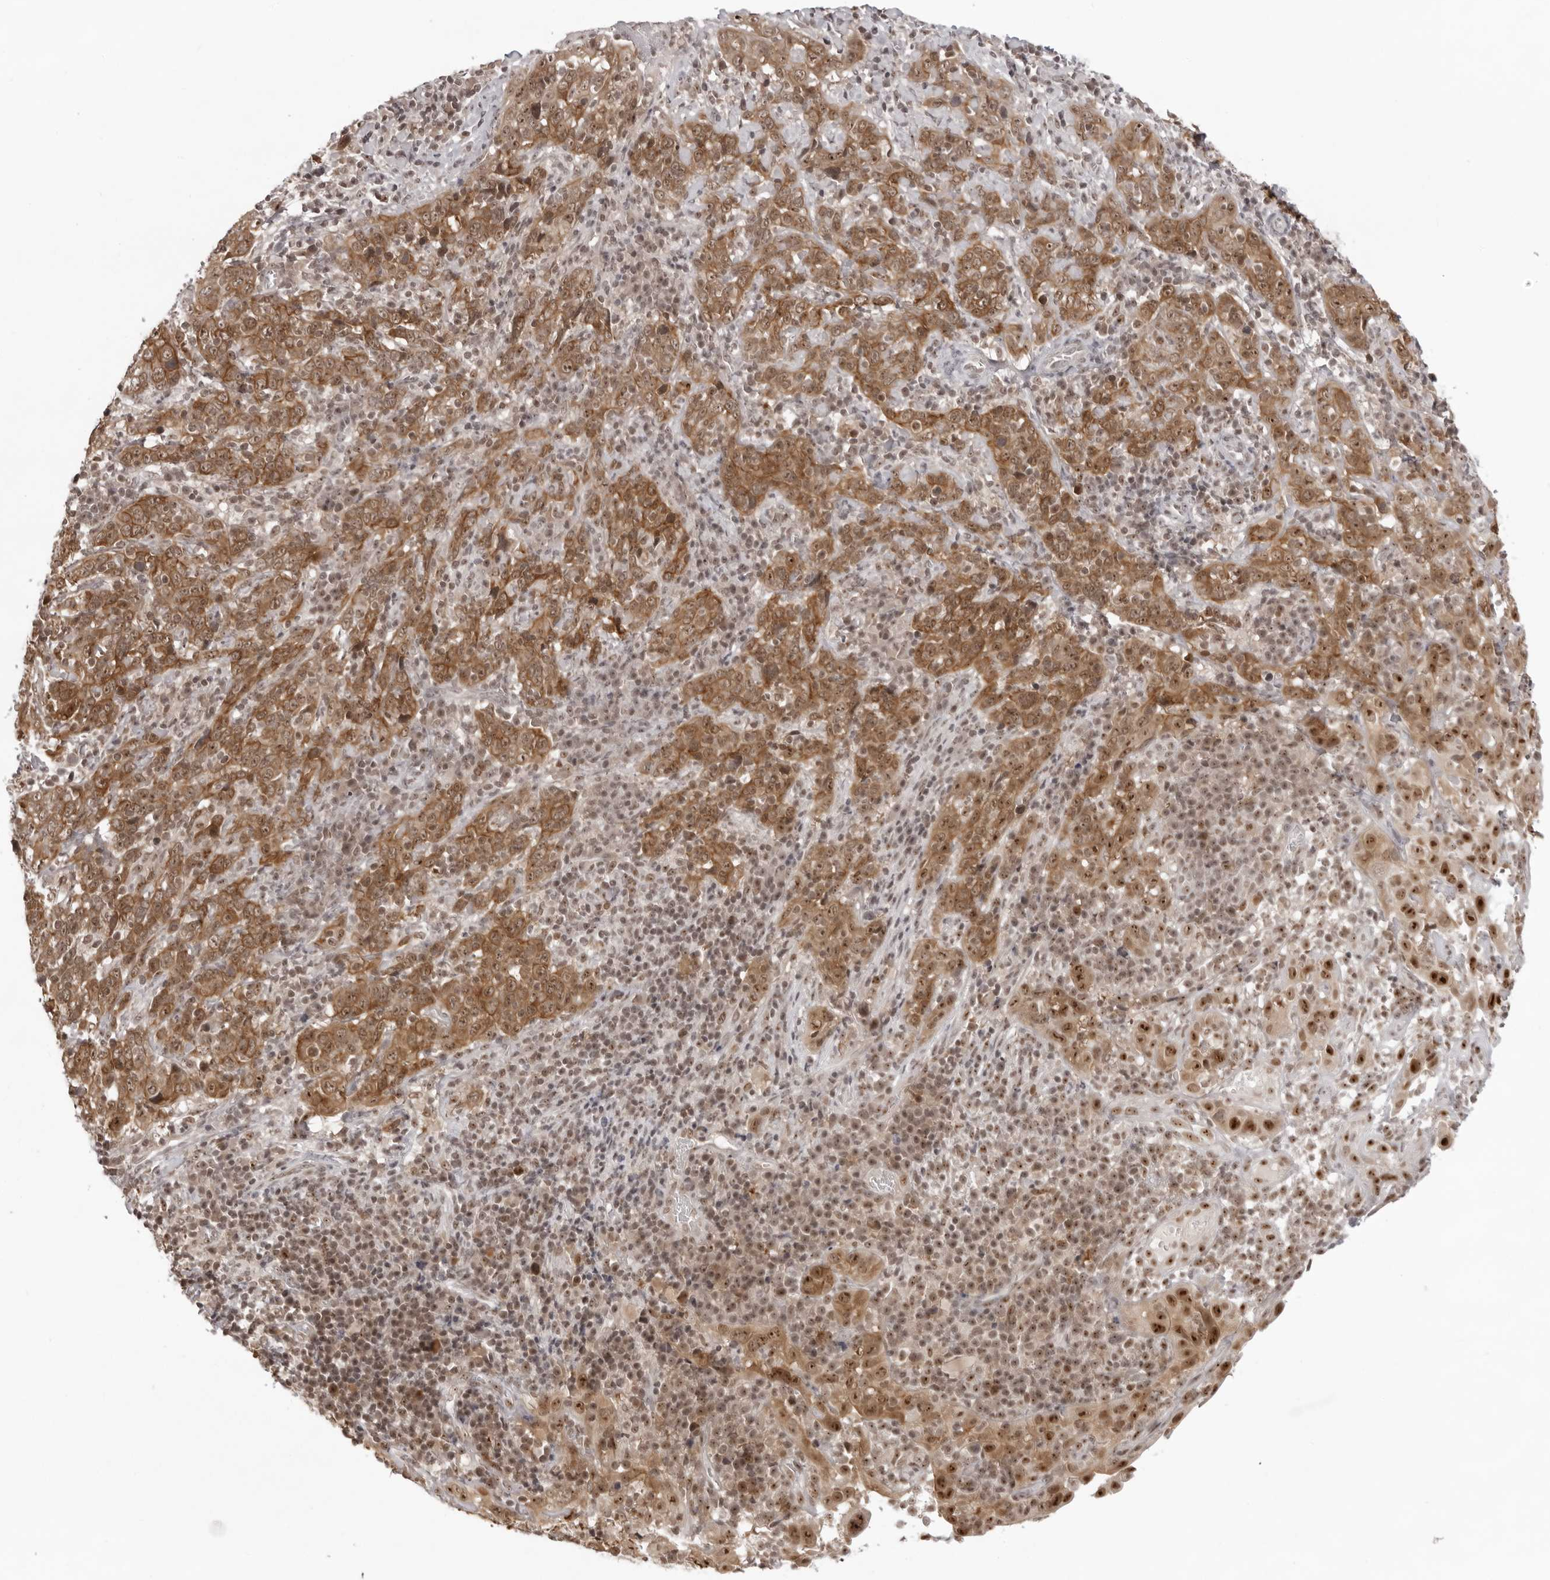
{"staining": {"intensity": "strong", "quantity": ">75%", "location": "cytoplasmic/membranous,nuclear"}, "tissue": "cervical cancer", "cell_type": "Tumor cells", "image_type": "cancer", "snomed": [{"axis": "morphology", "description": "Squamous cell carcinoma, NOS"}, {"axis": "topography", "description": "Cervix"}], "caption": "Immunohistochemical staining of cervical cancer shows high levels of strong cytoplasmic/membranous and nuclear positivity in approximately >75% of tumor cells. Using DAB (3,3'-diaminobenzidine) (brown) and hematoxylin (blue) stains, captured at high magnification using brightfield microscopy.", "gene": "EXOSC10", "patient": {"sex": "female", "age": 46}}